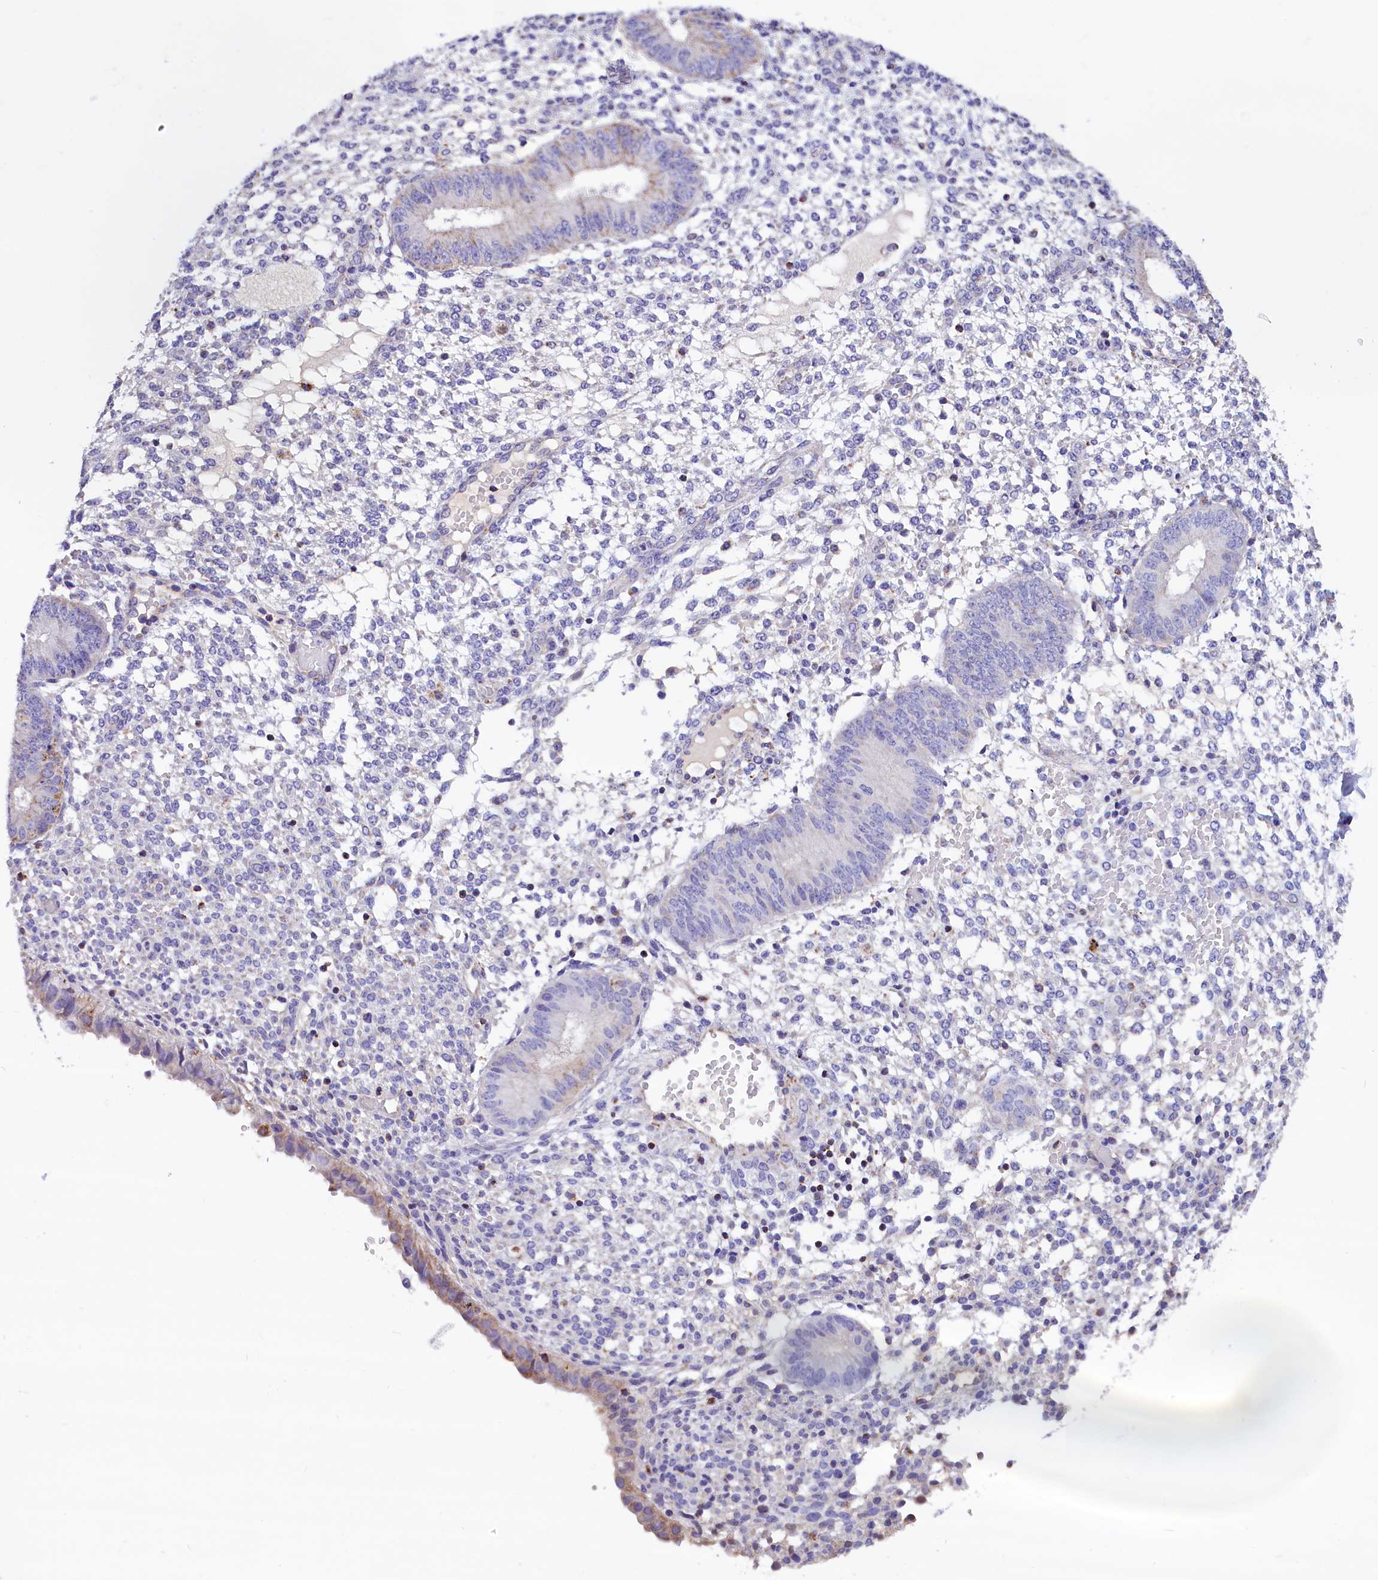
{"staining": {"intensity": "negative", "quantity": "none", "location": "none"}, "tissue": "endometrium", "cell_type": "Cells in endometrial stroma", "image_type": "normal", "snomed": [{"axis": "morphology", "description": "Normal tissue, NOS"}, {"axis": "topography", "description": "Endometrium"}], "caption": "The image demonstrates no staining of cells in endometrial stroma in benign endometrium. (Brightfield microscopy of DAB (3,3'-diaminobenzidine) immunohistochemistry (IHC) at high magnification).", "gene": "ABAT", "patient": {"sex": "female", "age": 49}}